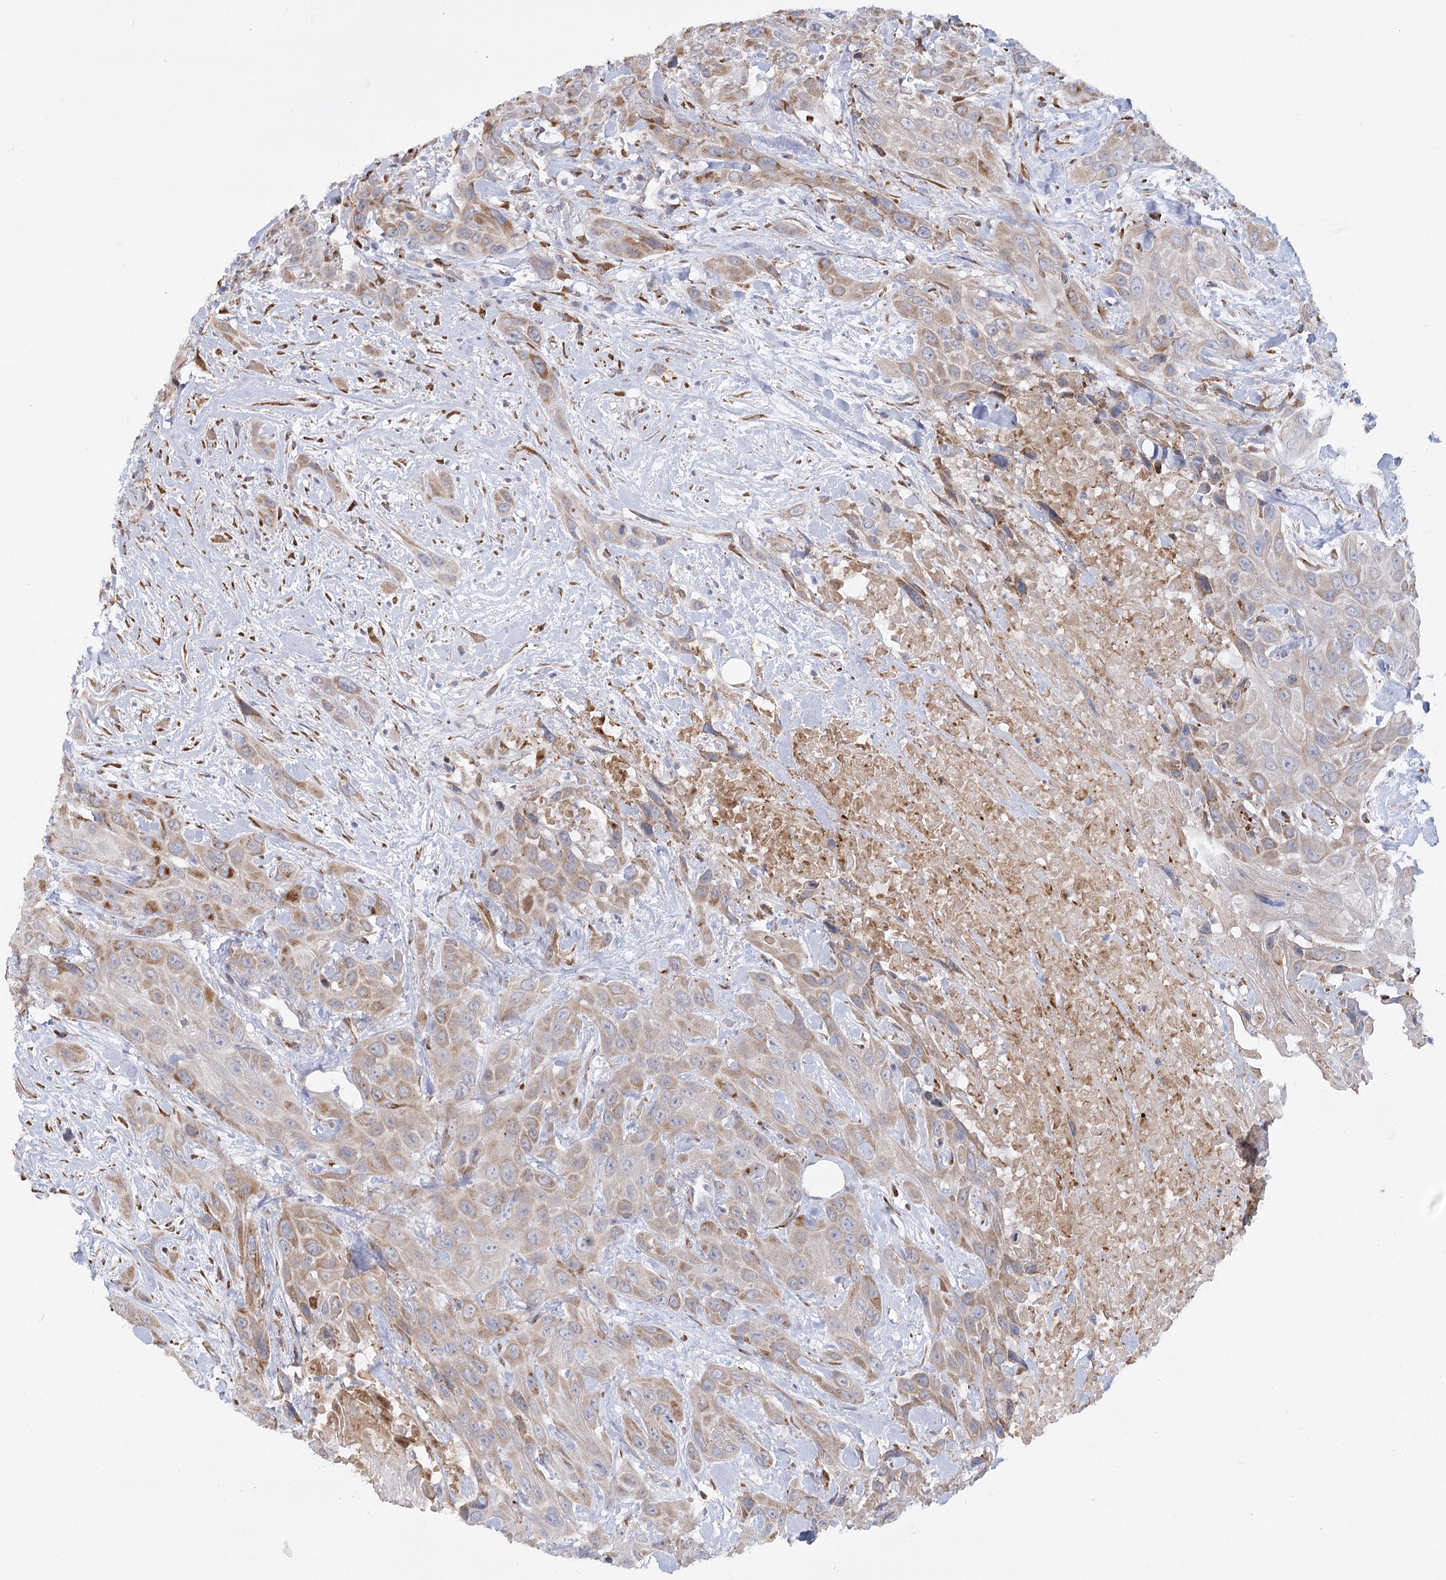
{"staining": {"intensity": "weak", "quantity": "<25%", "location": "cytoplasmic/membranous"}, "tissue": "head and neck cancer", "cell_type": "Tumor cells", "image_type": "cancer", "snomed": [{"axis": "morphology", "description": "Squamous cell carcinoma, NOS"}, {"axis": "topography", "description": "Head-Neck"}], "caption": "DAB (3,3'-diaminobenzidine) immunohistochemical staining of human head and neck squamous cell carcinoma shows no significant positivity in tumor cells. (Brightfield microscopy of DAB (3,3'-diaminobenzidine) IHC at high magnification).", "gene": "NCKAP5", "patient": {"sex": "male", "age": 81}}